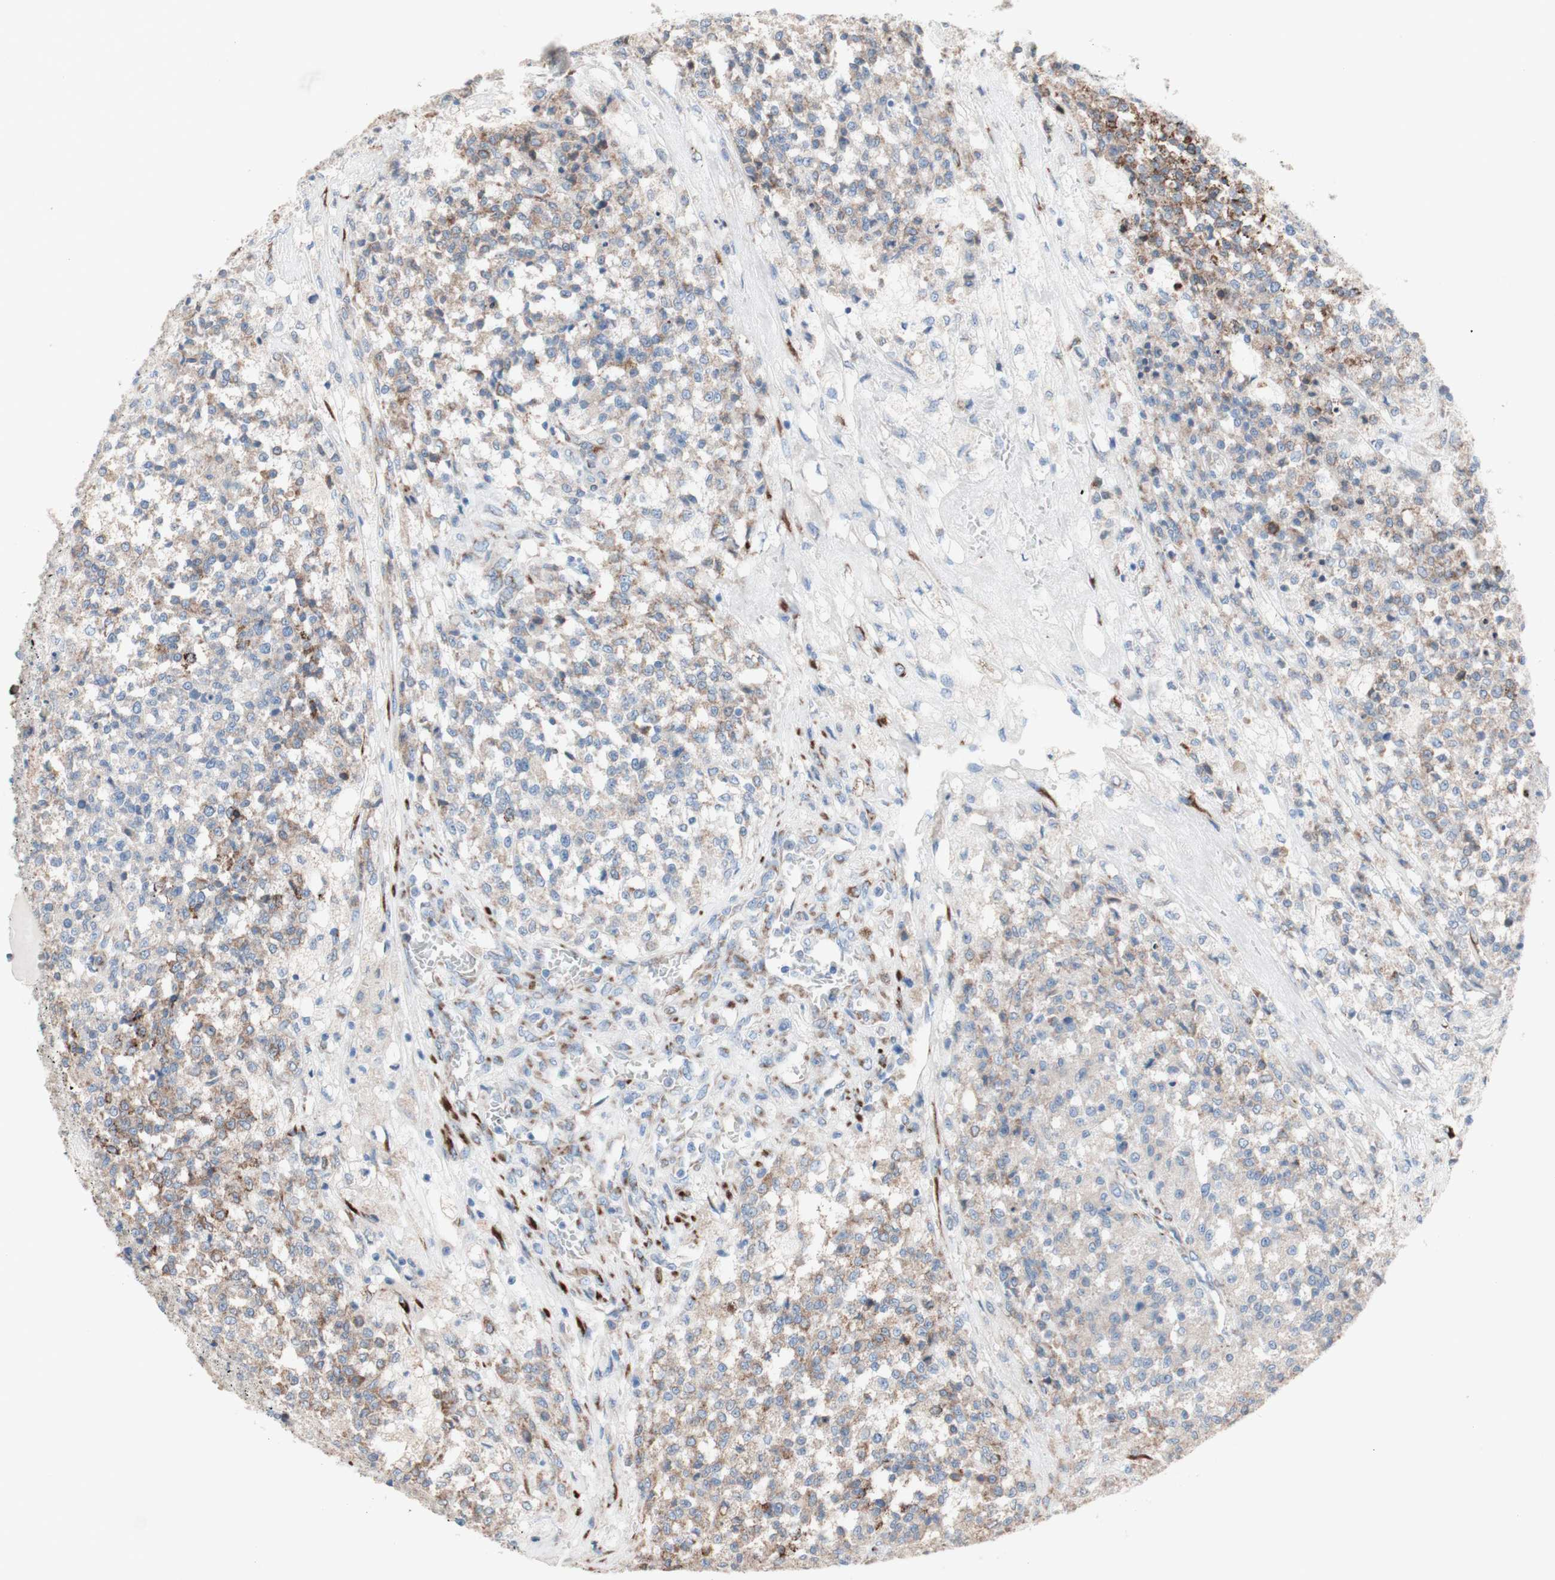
{"staining": {"intensity": "weak", "quantity": "25%-75%", "location": "cytoplasmic/membranous"}, "tissue": "testis cancer", "cell_type": "Tumor cells", "image_type": "cancer", "snomed": [{"axis": "morphology", "description": "Seminoma, NOS"}, {"axis": "topography", "description": "Testis"}], "caption": "This is a histology image of immunohistochemistry staining of testis seminoma, which shows weak expression in the cytoplasmic/membranous of tumor cells.", "gene": "AGPAT5", "patient": {"sex": "male", "age": 59}}